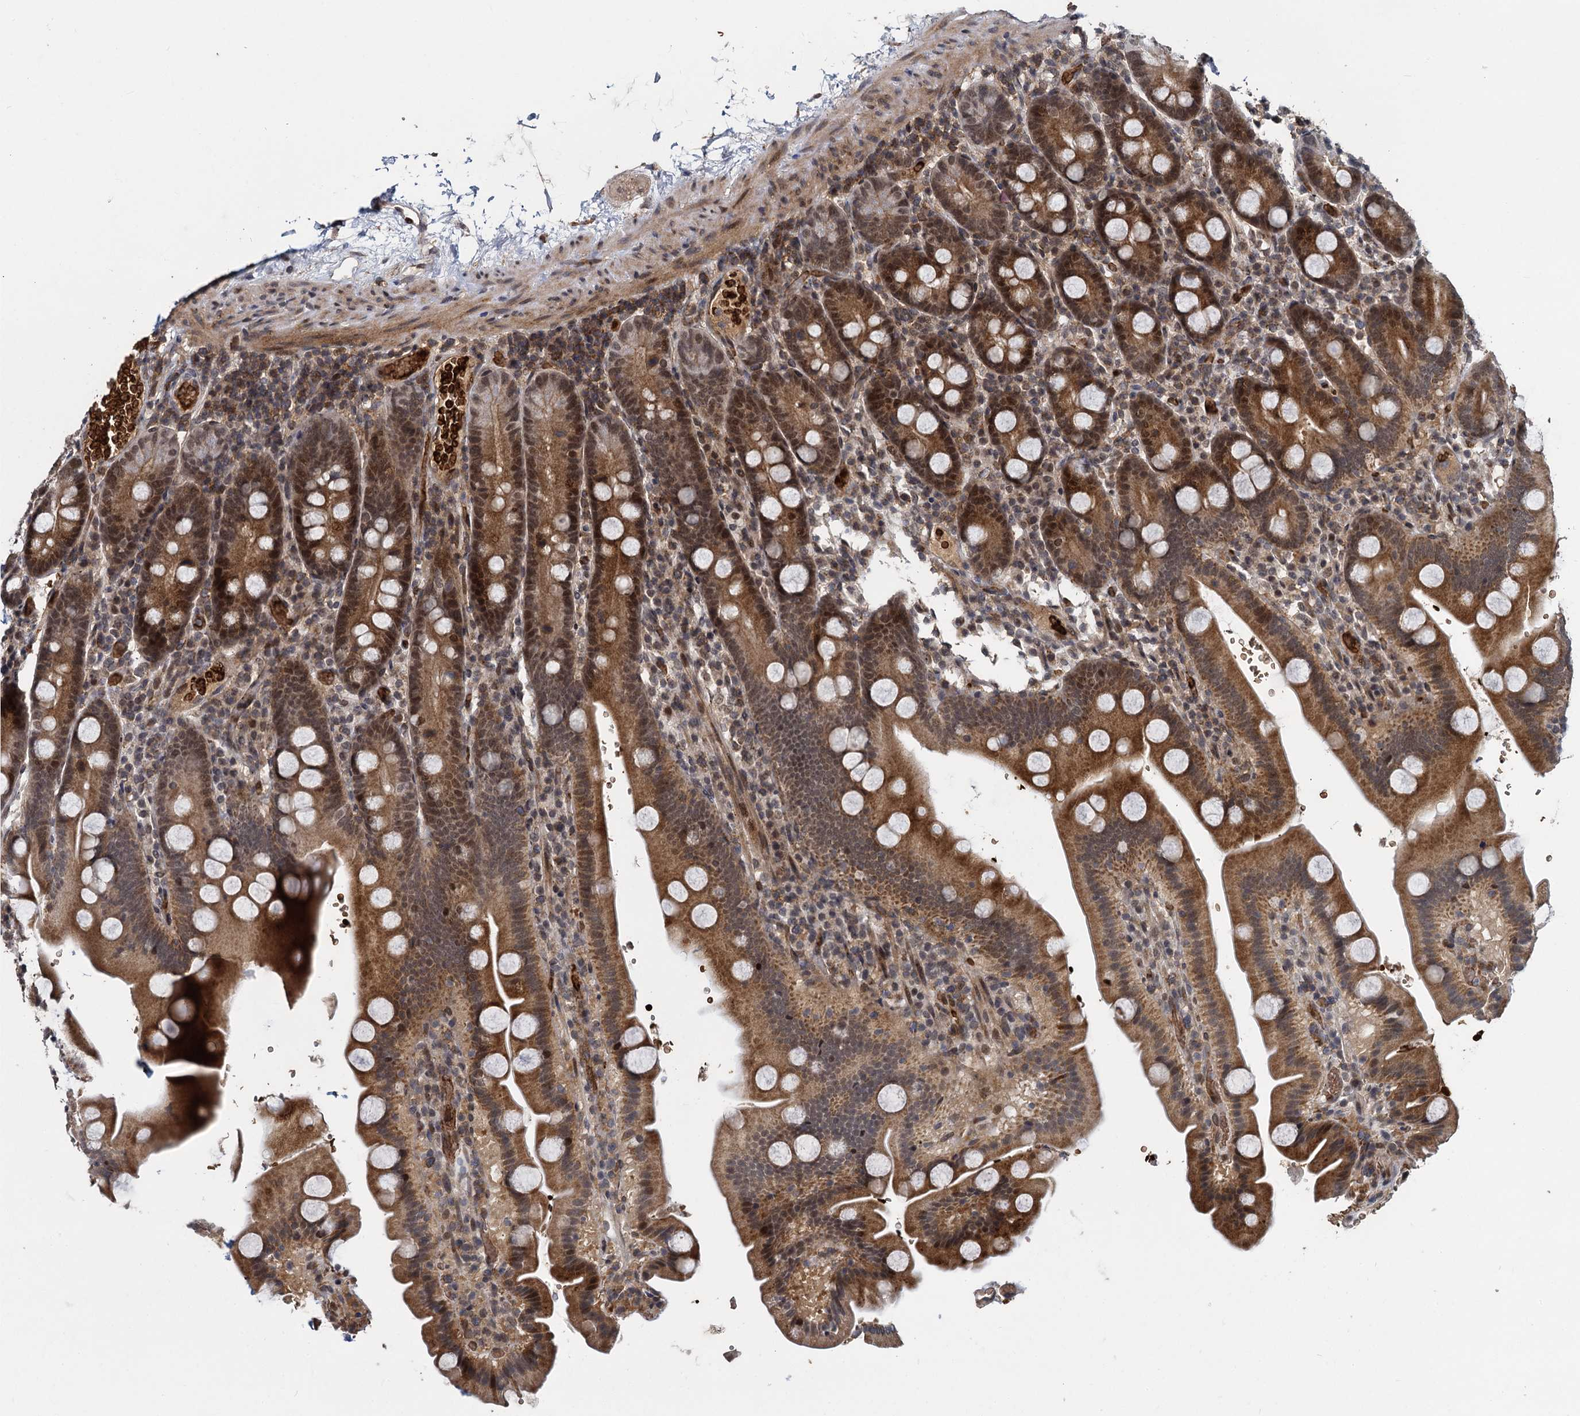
{"staining": {"intensity": "moderate", "quantity": ">75%", "location": "cytoplasmic/membranous,nuclear"}, "tissue": "duodenum", "cell_type": "Glandular cells", "image_type": "normal", "snomed": [{"axis": "morphology", "description": "Normal tissue, NOS"}, {"axis": "topography", "description": "Duodenum"}], "caption": "The micrograph demonstrates immunohistochemical staining of unremarkable duodenum. There is moderate cytoplasmic/membranous,nuclear staining is seen in about >75% of glandular cells. The staining was performed using DAB (3,3'-diaminobenzidine) to visualize the protein expression in brown, while the nuclei were stained in blue with hematoxylin (Magnification: 20x).", "gene": "FANCI", "patient": {"sex": "male", "age": 55}}